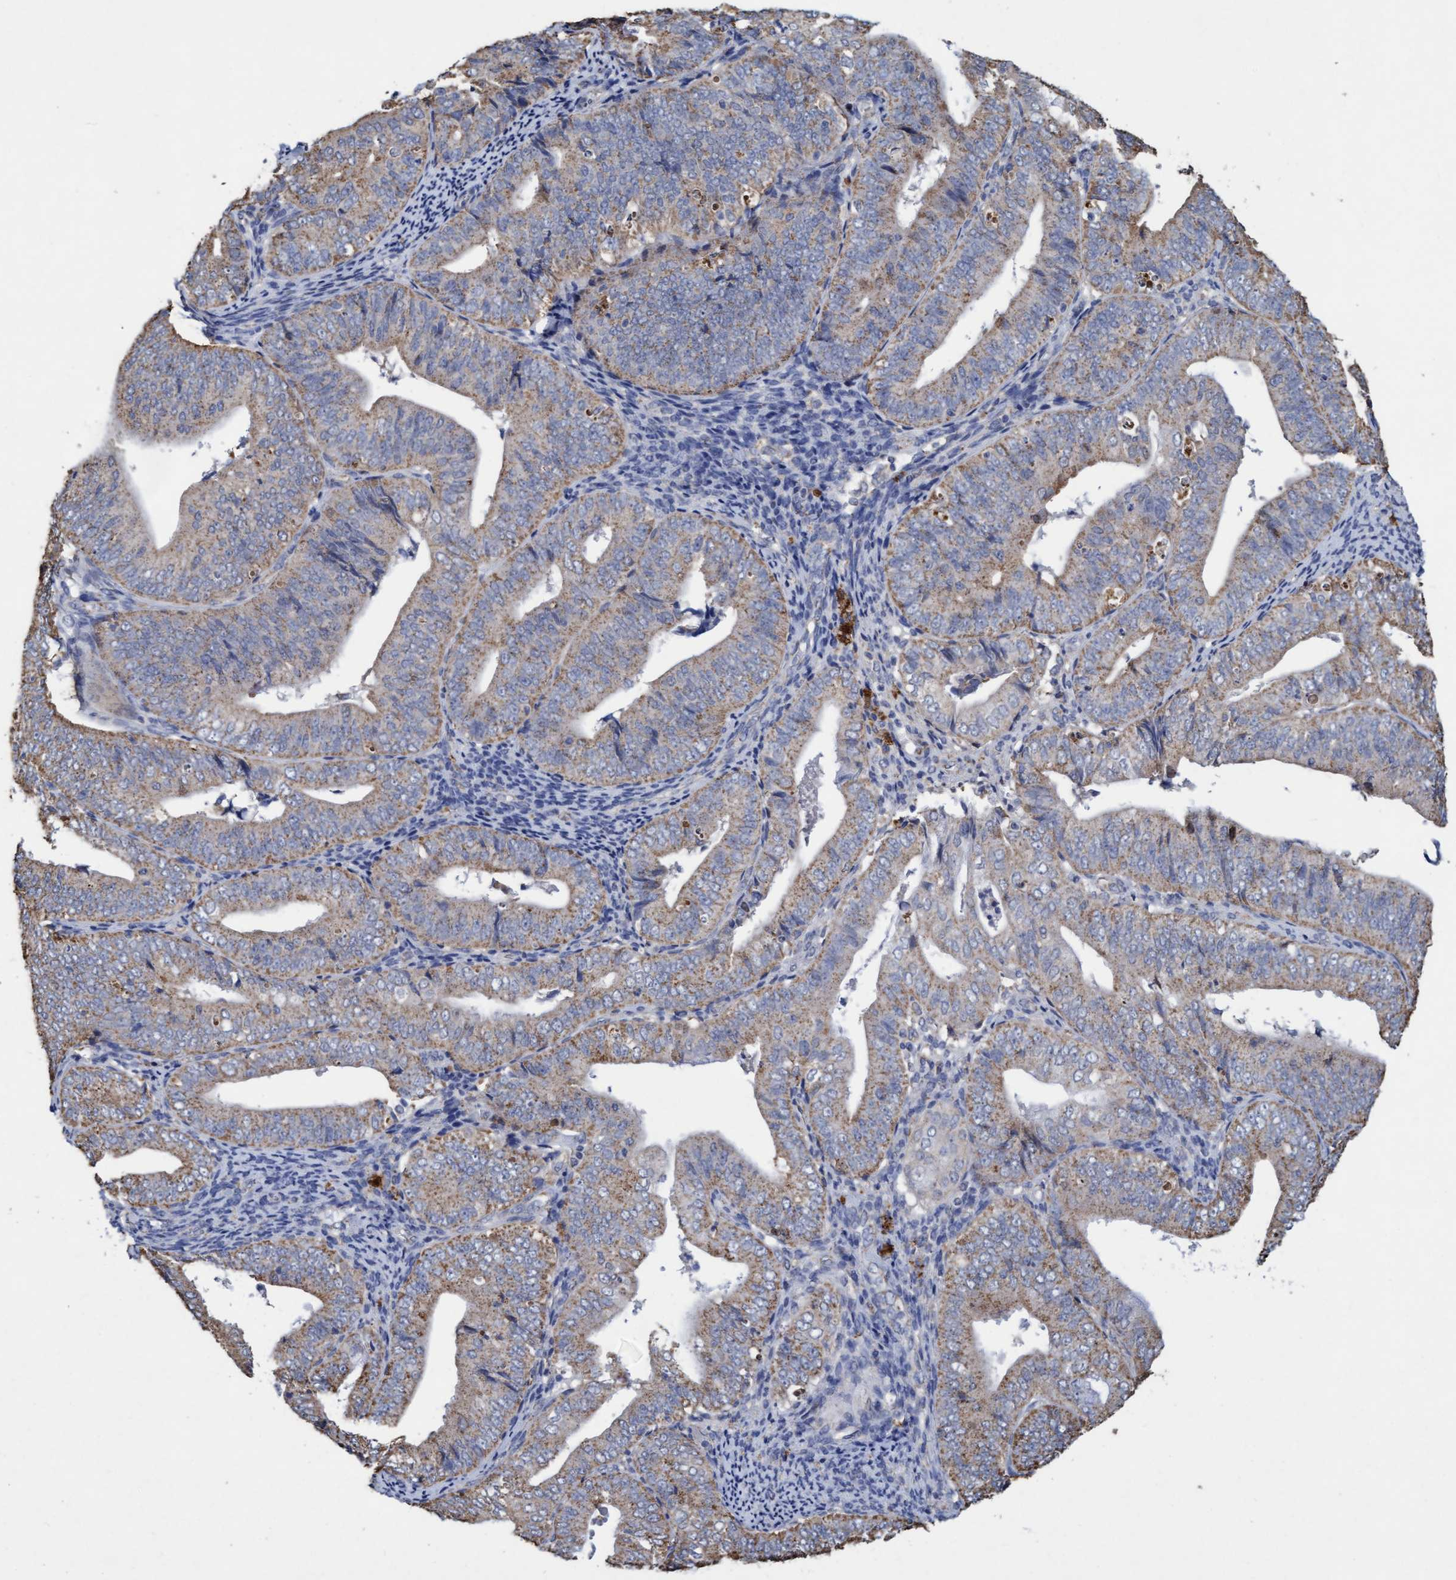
{"staining": {"intensity": "weak", "quantity": ">75%", "location": "cytoplasmic/membranous"}, "tissue": "endometrial cancer", "cell_type": "Tumor cells", "image_type": "cancer", "snomed": [{"axis": "morphology", "description": "Adenocarcinoma, NOS"}, {"axis": "topography", "description": "Endometrium"}], "caption": "Immunohistochemistry photomicrograph of adenocarcinoma (endometrial) stained for a protein (brown), which demonstrates low levels of weak cytoplasmic/membranous positivity in about >75% of tumor cells.", "gene": "VSIG8", "patient": {"sex": "female", "age": 63}}